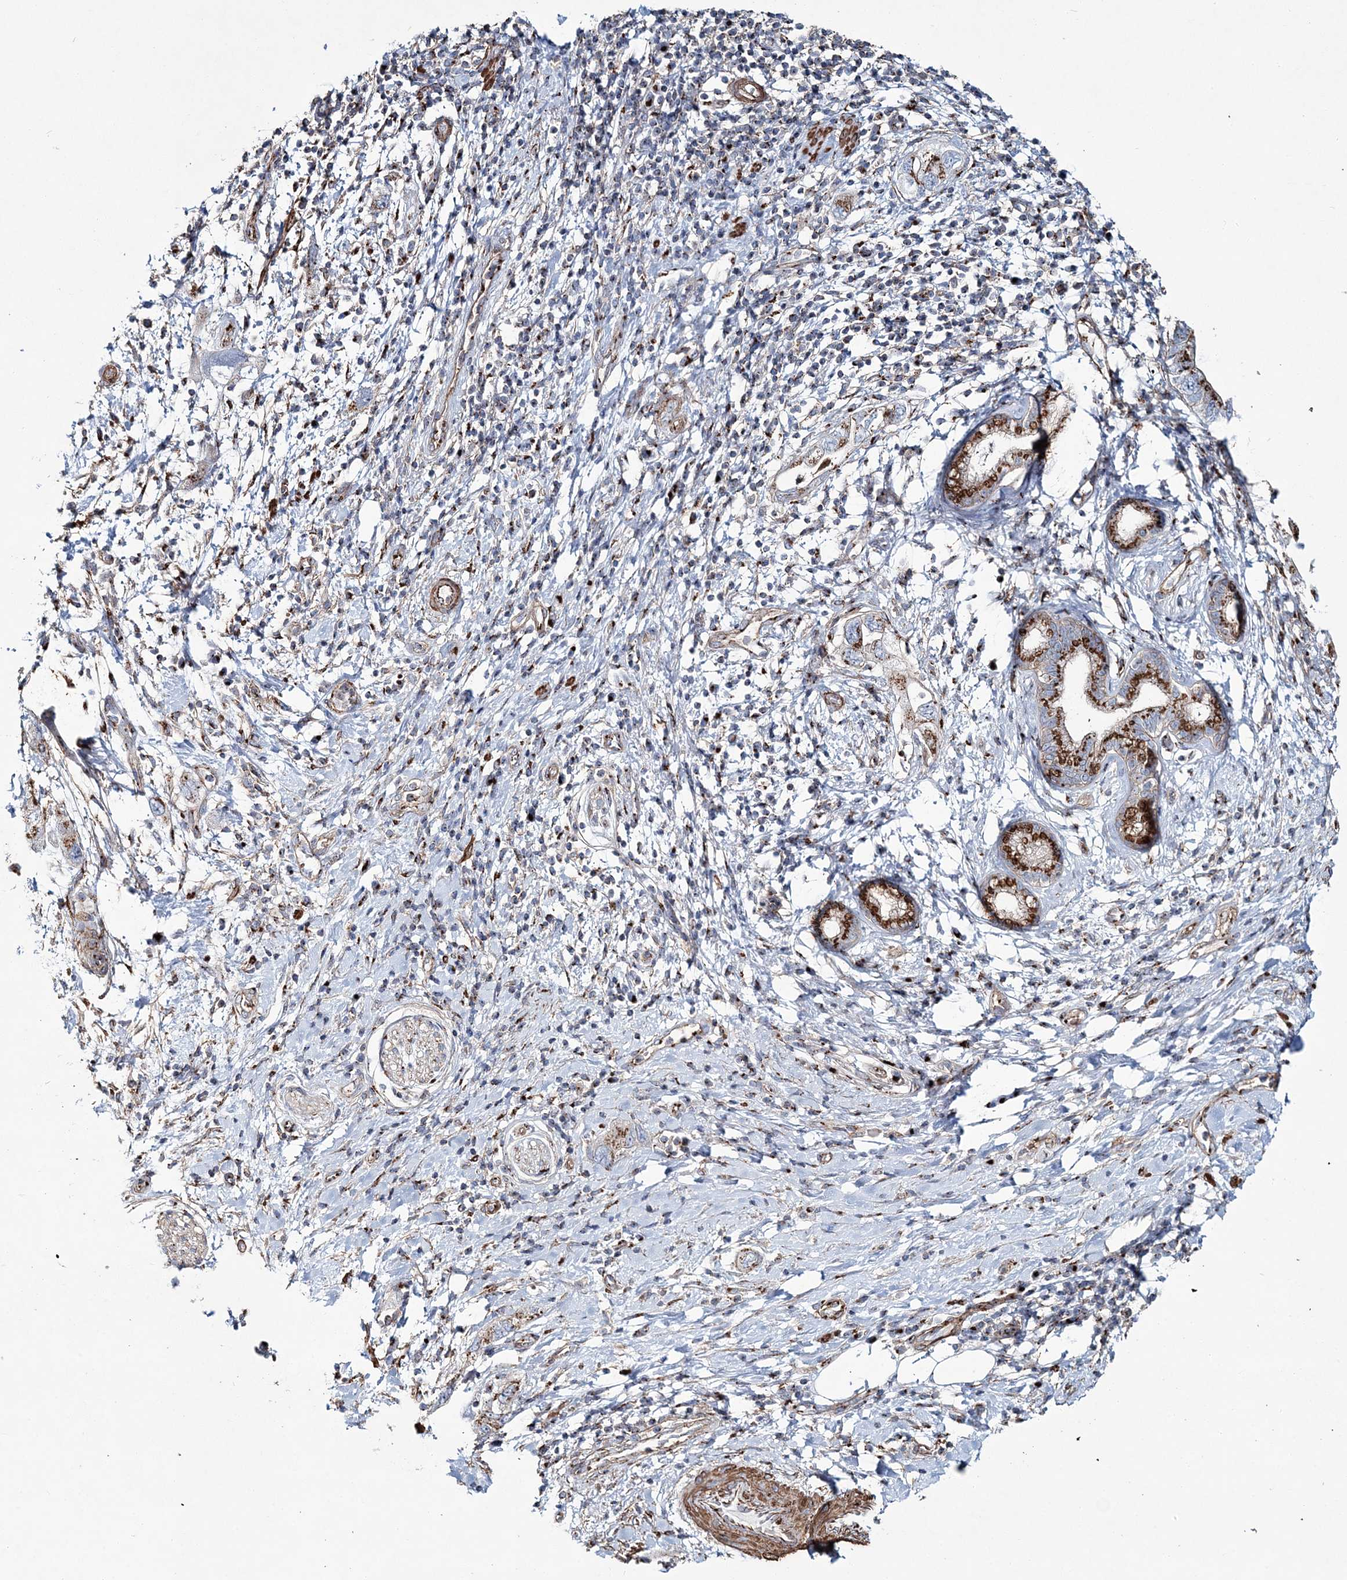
{"staining": {"intensity": "moderate", "quantity": "25%-75%", "location": "cytoplasmic/membranous"}, "tissue": "pancreatic cancer", "cell_type": "Tumor cells", "image_type": "cancer", "snomed": [{"axis": "morphology", "description": "Adenocarcinoma, NOS"}, {"axis": "topography", "description": "Pancreas"}], "caption": "The histopathology image shows staining of pancreatic cancer (adenocarcinoma), revealing moderate cytoplasmic/membranous protein staining (brown color) within tumor cells.", "gene": "MAN1A2", "patient": {"sex": "female", "age": 73}}